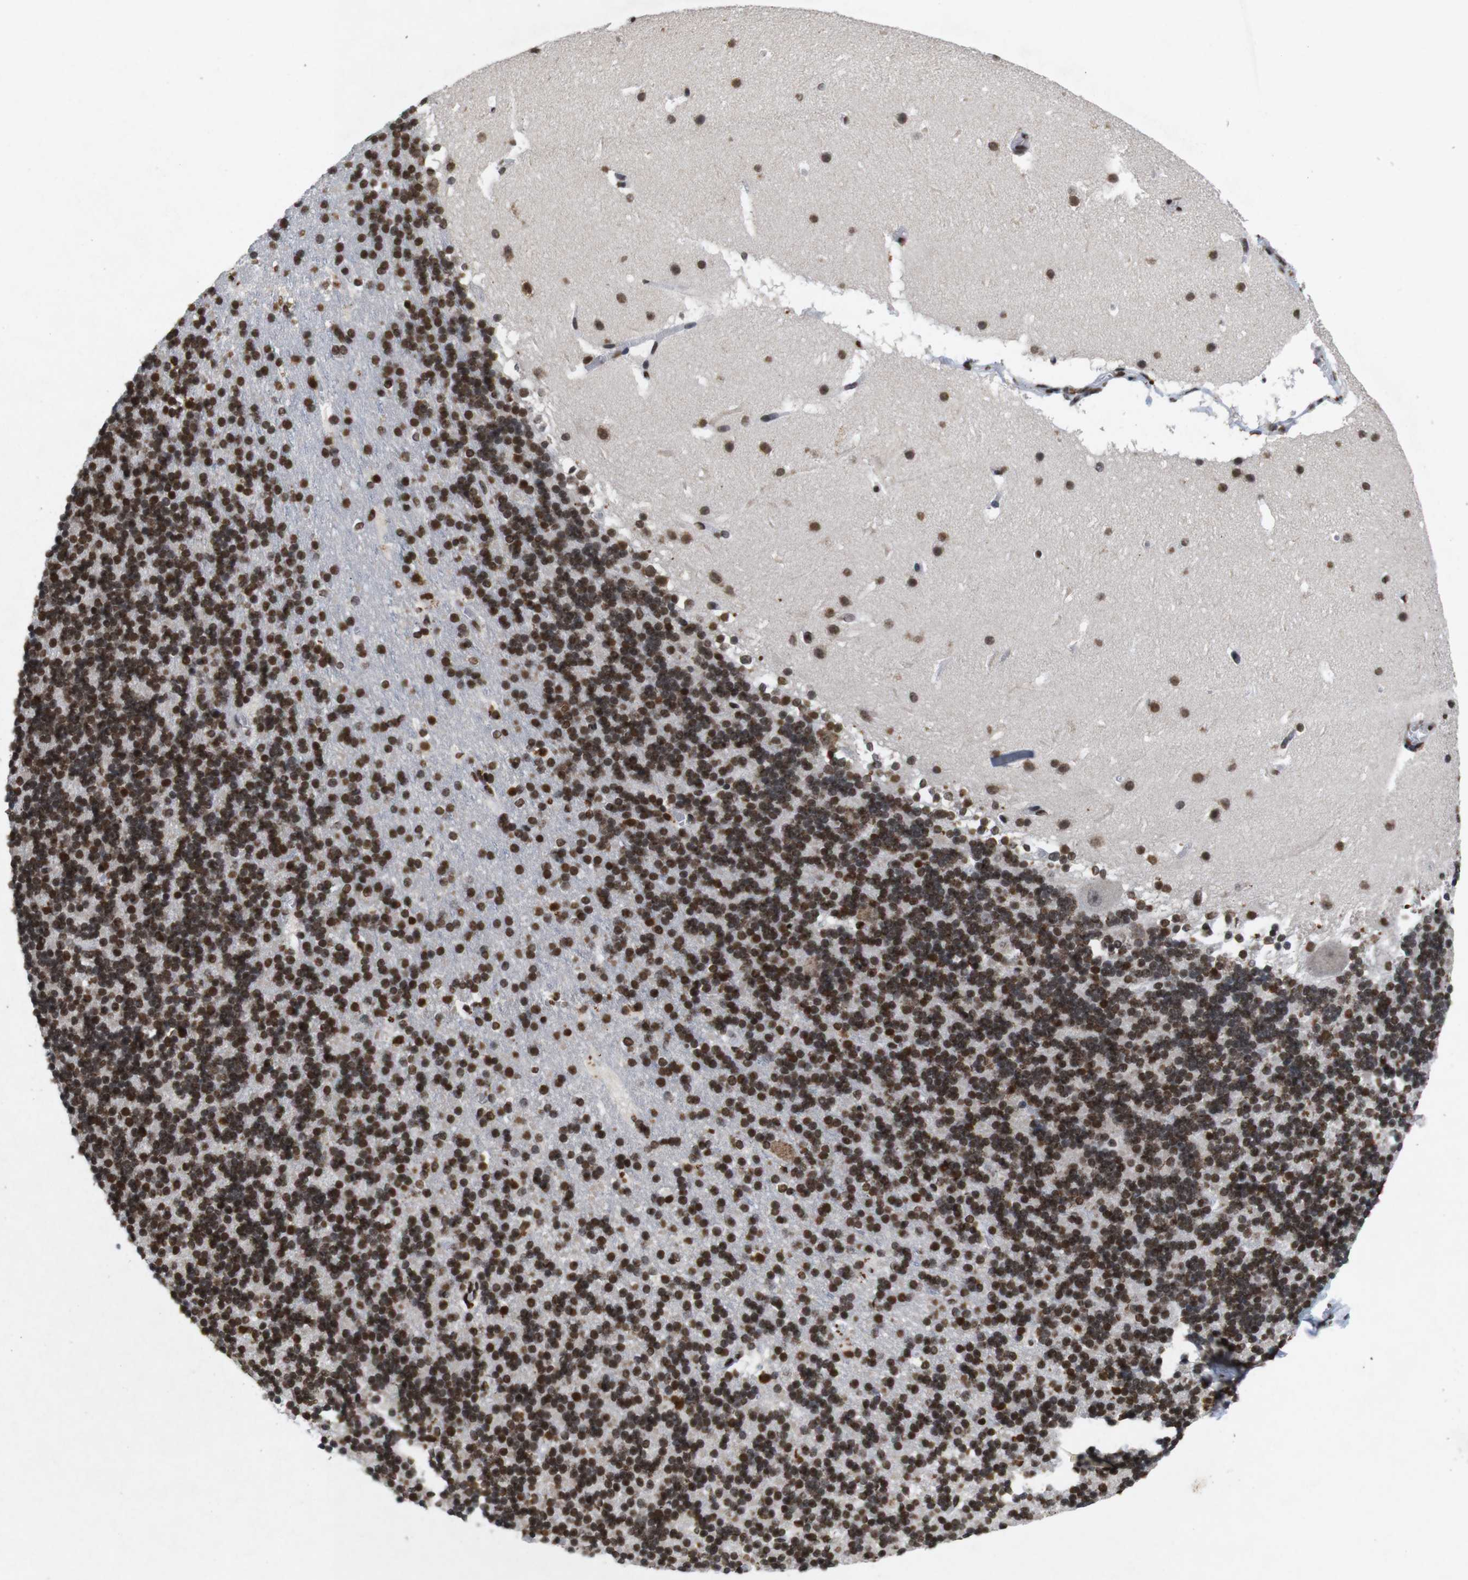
{"staining": {"intensity": "strong", "quantity": ">75%", "location": "nuclear"}, "tissue": "cerebellum", "cell_type": "Cells in granular layer", "image_type": "normal", "snomed": [{"axis": "morphology", "description": "Normal tissue, NOS"}, {"axis": "topography", "description": "Cerebellum"}], "caption": "A brown stain shows strong nuclear positivity of a protein in cells in granular layer of benign human cerebellum.", "gene": "MAGEH1", "patient": {"sex": "male", "age": 45}}